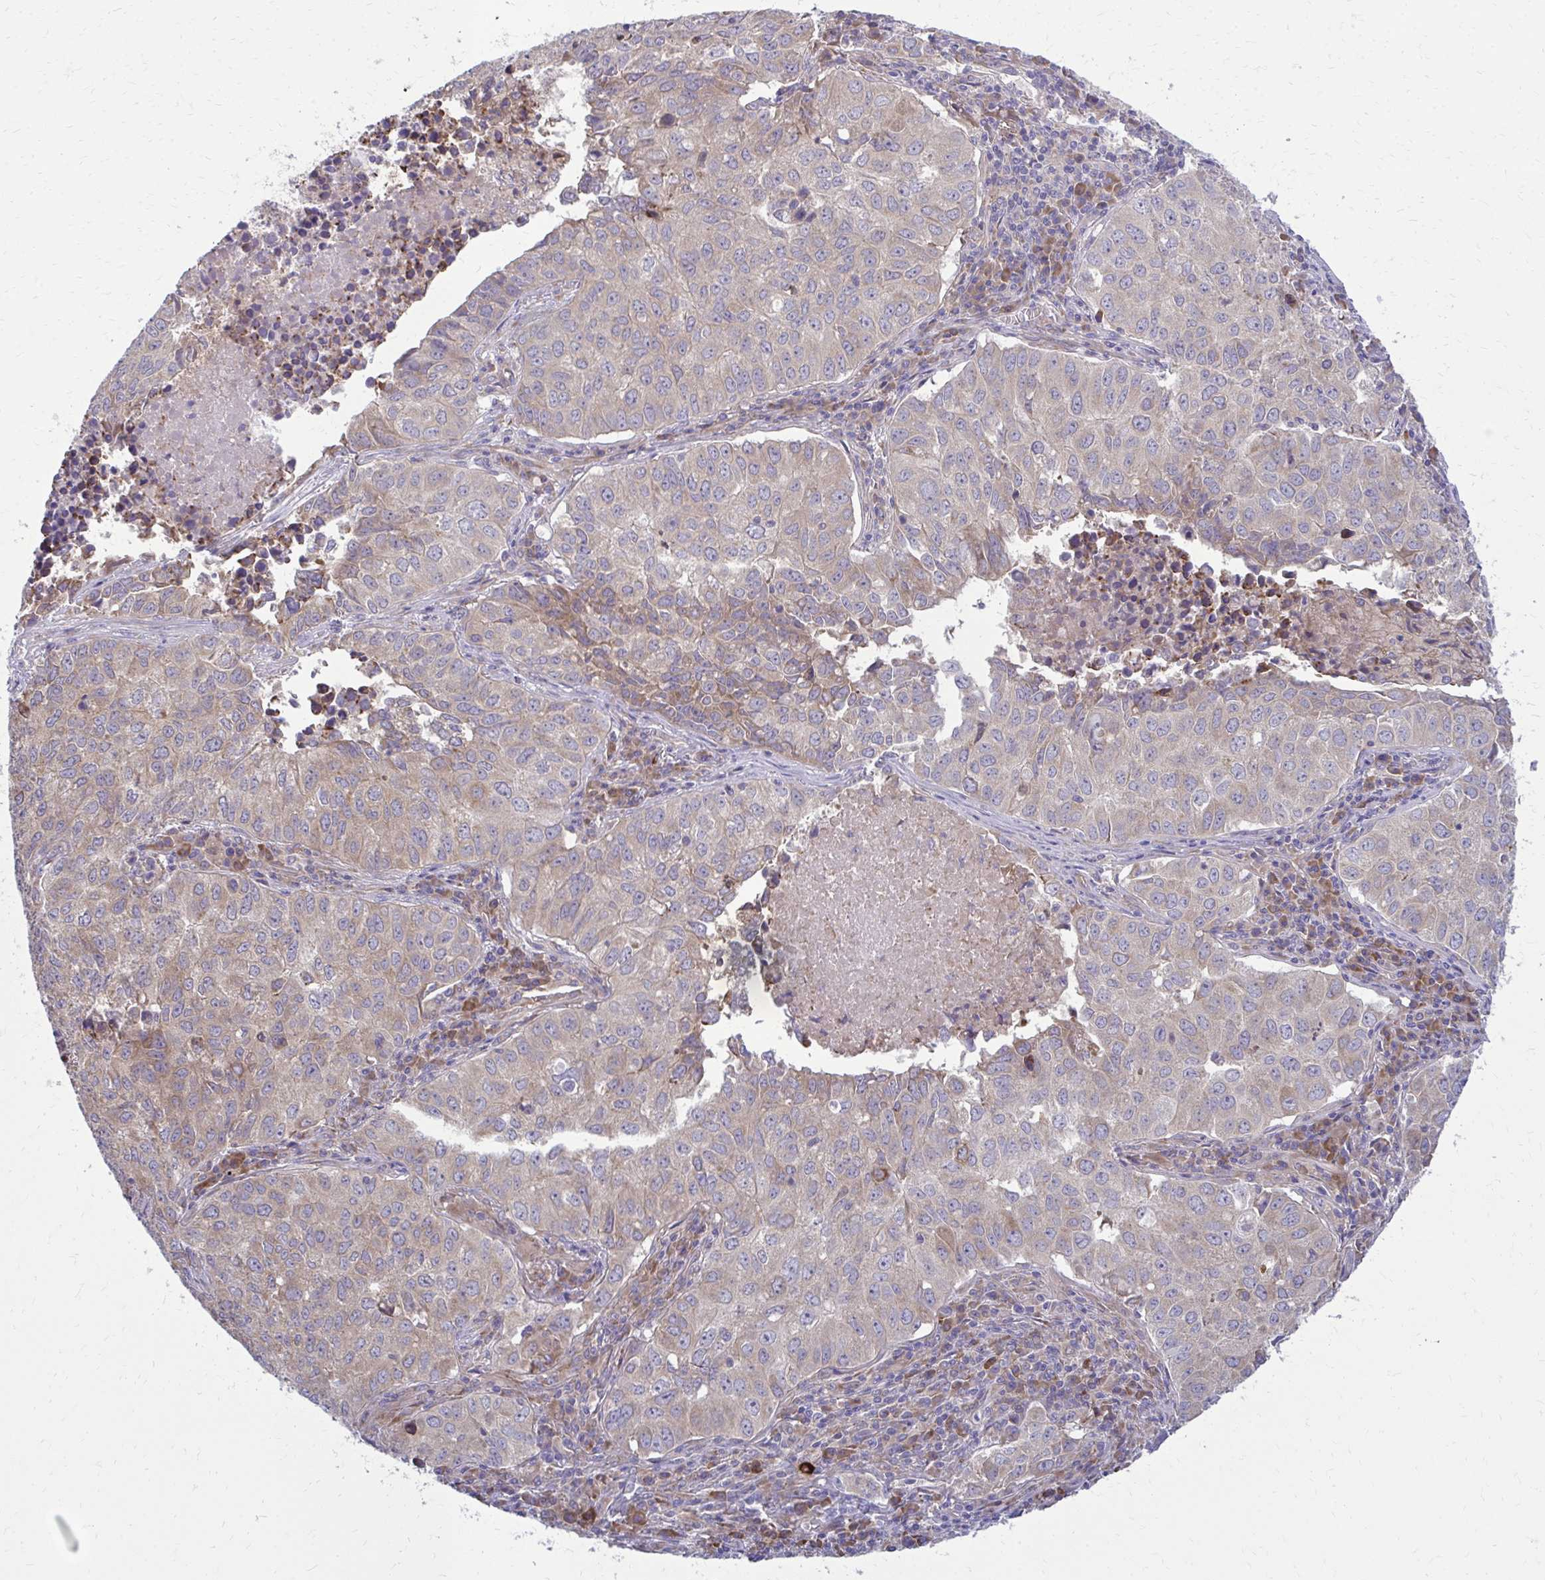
{"staining": {"intensity": "weak", "quantity": "25%-75%", "location": "cytoplasmic/membranous"}, "tissue": "lung cancer", "cell_type": "Tumor cells", "image_type": "cancer", "snomed": [{"axis": "morphology", "description": "Adenocarcinoma, NOS"}, {"axis": "topography", "description": "Lung"}], "caption": "Human lung cancer stained with a protein marker shows weak staining in tumor cells.", "gene": "CEMP1", "patient": {"sex": "female", "age": 50}}